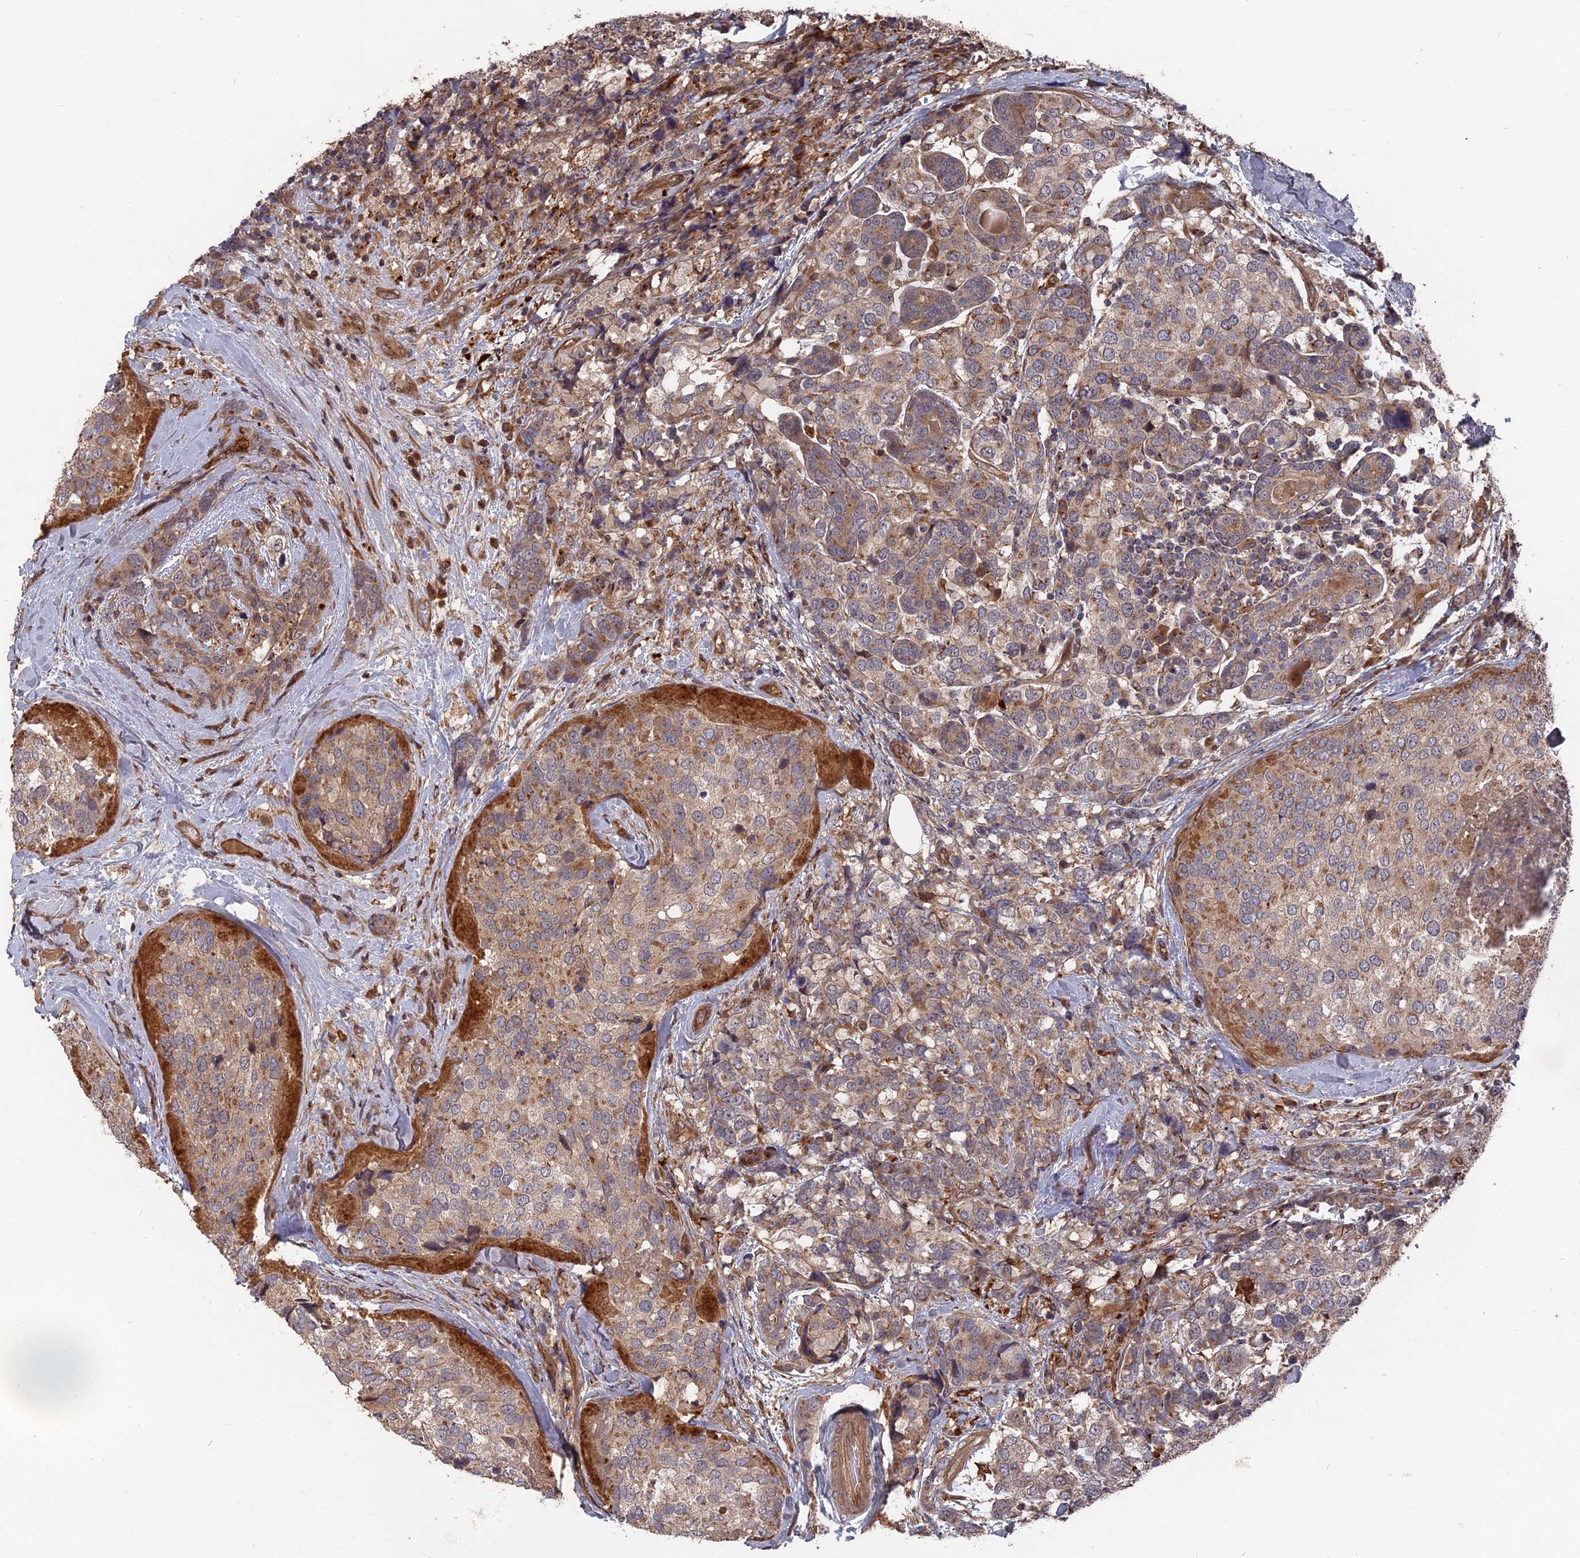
{"staining": {"intensity": "weak", "quantity": "25%-75%", "location": "cytoplasmic/membranous"}, "tissue": "breast cancer", "cell_type": "Tumor cells", "image_type": "cancer", "snomed": [{"axis": "morphology", "description": "Lobular carcinoma"}, {"axis": "topography", "description": "Breast"}], "caption": "DAB (3,3'-diaminobenzidine) immunohistochemical staining of lobular carcinoma (breast) reveals weak cytoplasmic/membranous protein positivity in about 25%-75% of tumor cells.", "gene": "DEF8", "patient": {"sex": "female", "age": 59}}